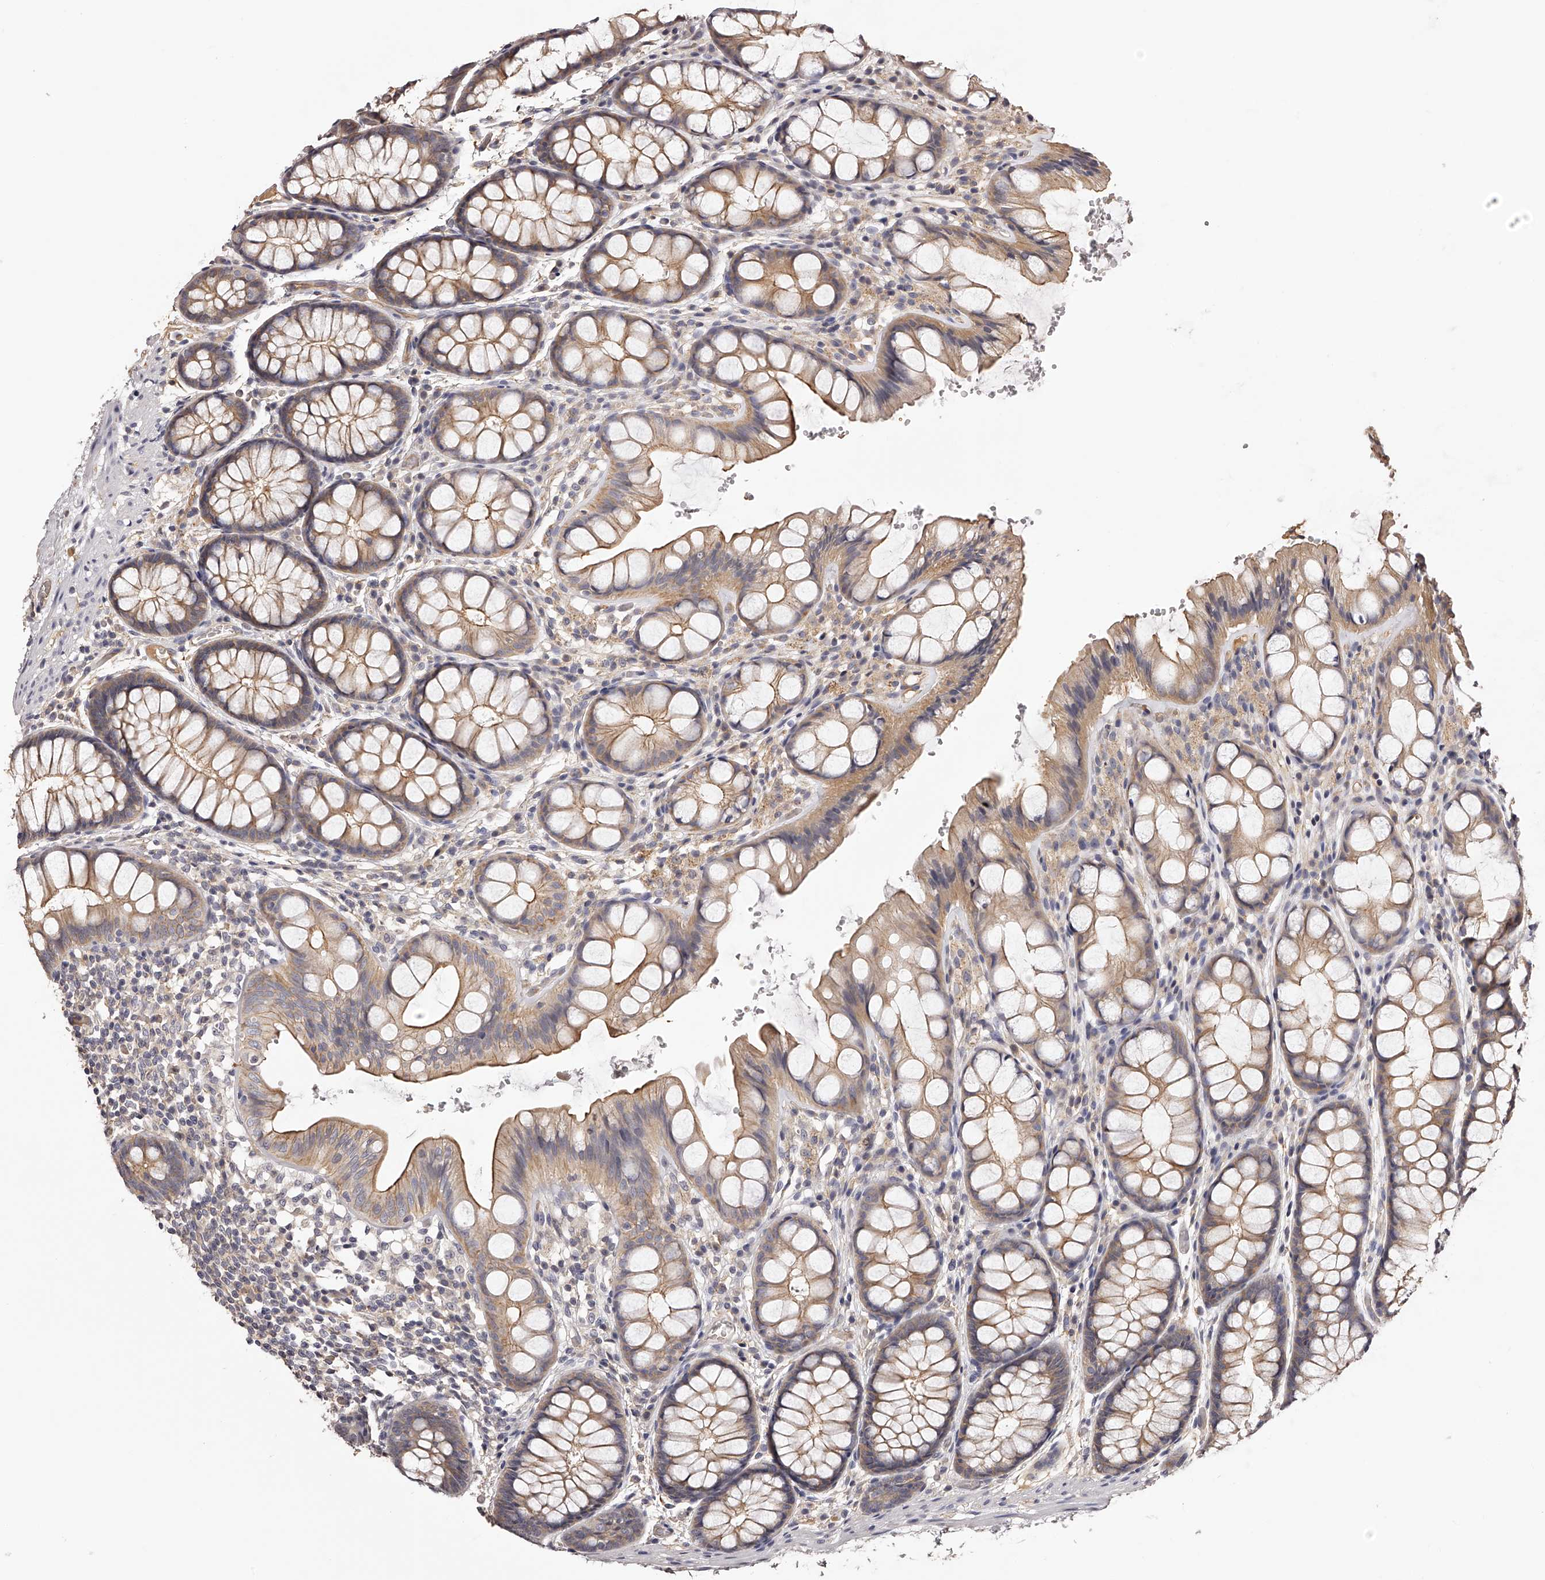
{"staining": {"intensity": "weak", "quantity": "25%-75%", "location": "cytoplasmic/membranous"}, "tissue": "colon", "cell_type": "Endothelial cells", "image_type": "normal", "snomed": [{"axis": "morphology", "description": "Normal tissue, NOS"}, {"axis": "topography", "description": "Colon"}], "caption": "Immunohistochemistry (IHC) (DAB (3,3'-diaminobenzidine)) staining of benign human colon exhibits weak cytoplasmic/membranous protein expression in about 25%-75% of endothelial cells. The staining was performed using DAB to visualize the protein expression in brown, while the nuclei were stained in blue with hematoxylin (Magnification: 20x).", "gene": "LTV1", "patient": {"sex": "male", "age": 47}}